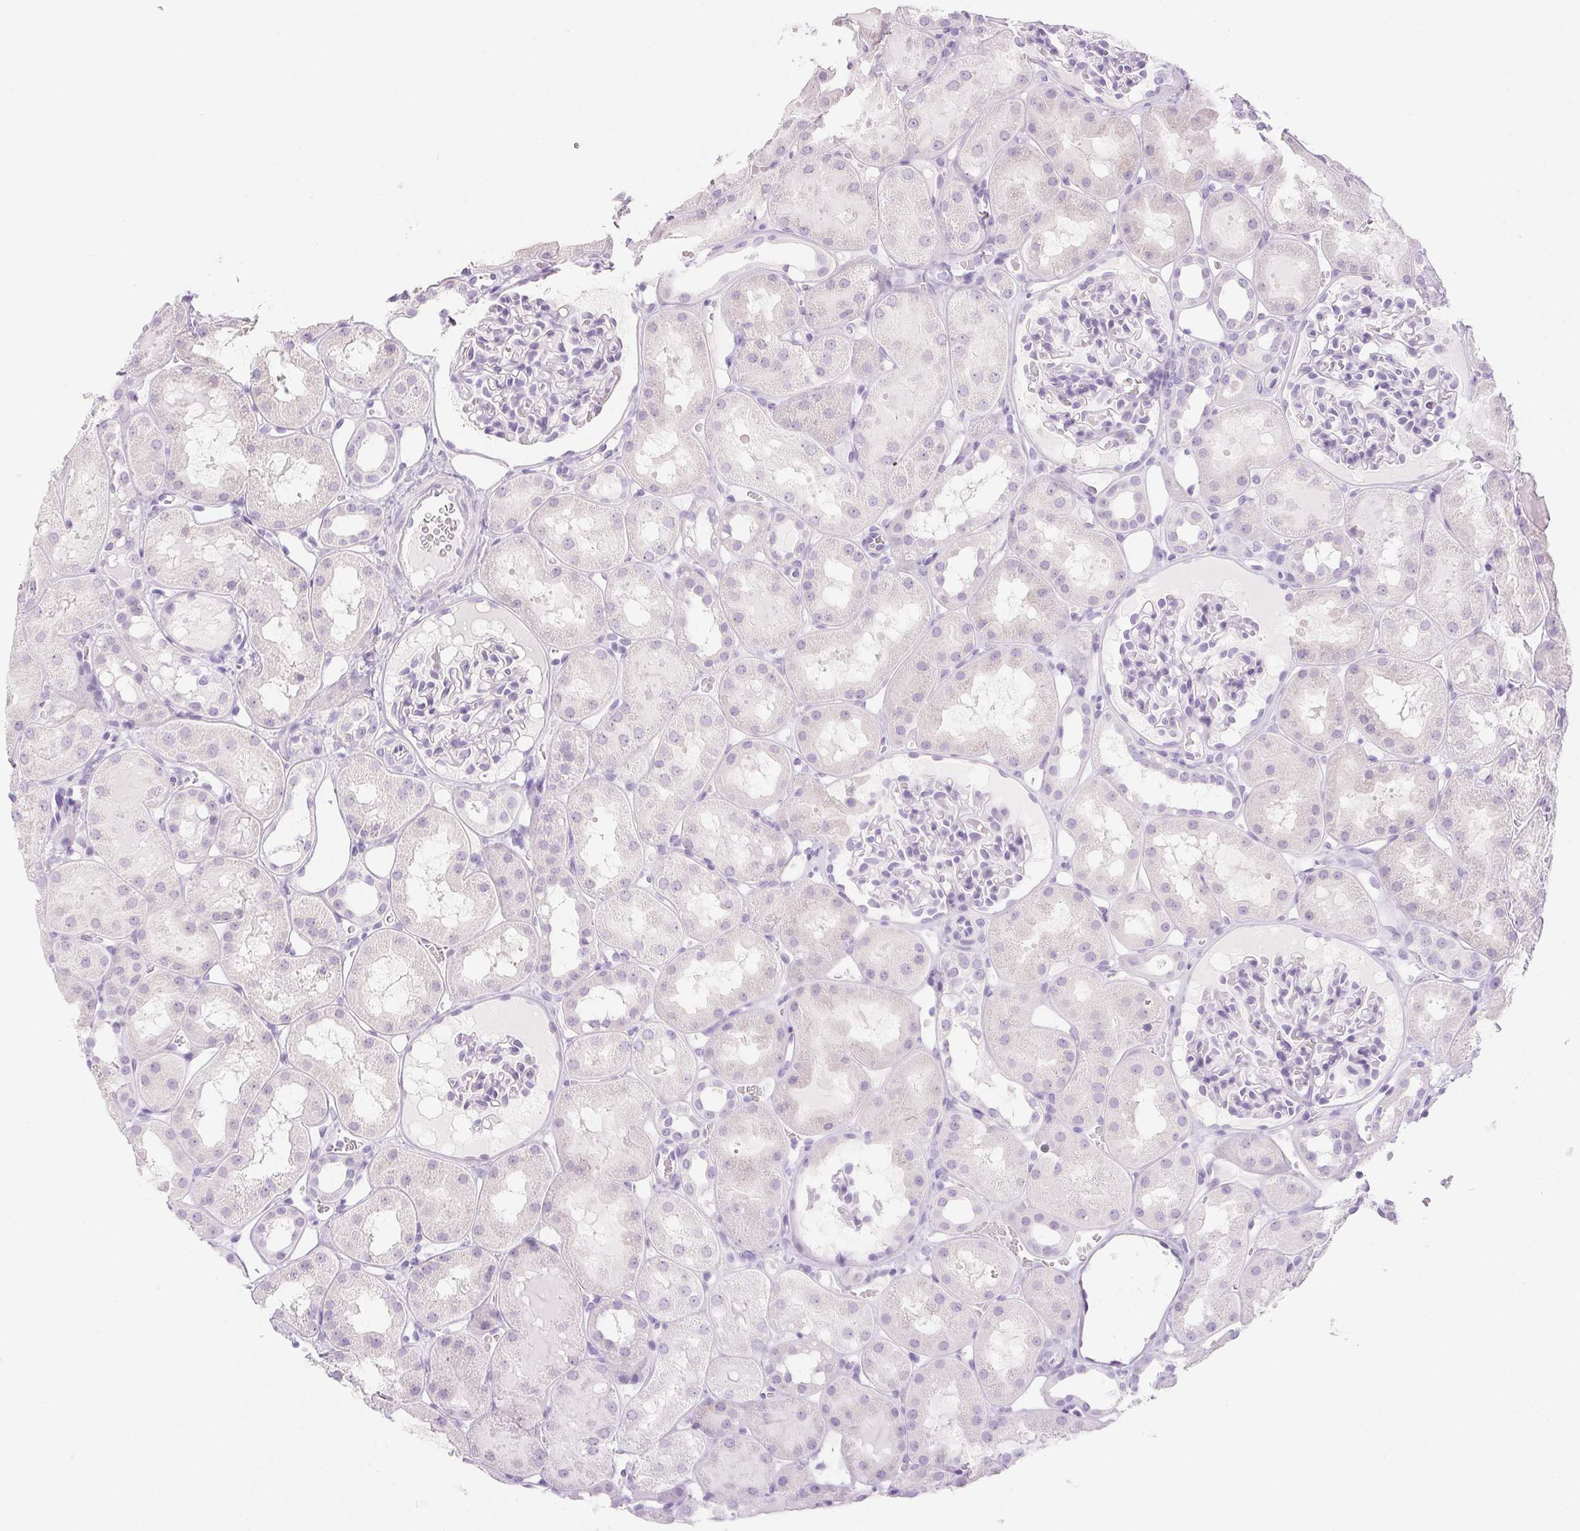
{"staining": {"intensity": "negative", "quantity": "none", "location": "none"}, "tissue": "kidney", "cell_type": "Cells in glomeruli", "image_type": "normal", "snomed": [{"axis": "morphology", "description": "Normal tissue, NOS"}, {"axis": "topography", "description": "Kidney"}, {"axis": "topography", "description": "Urinary bladder"}], "caption": "Immunohistochemistry (IHC) of benign human kidney displays no positivity in cells in glomeruli.", "gene": "SPRR3", "patient": {"sex": "male", "age": 16}}